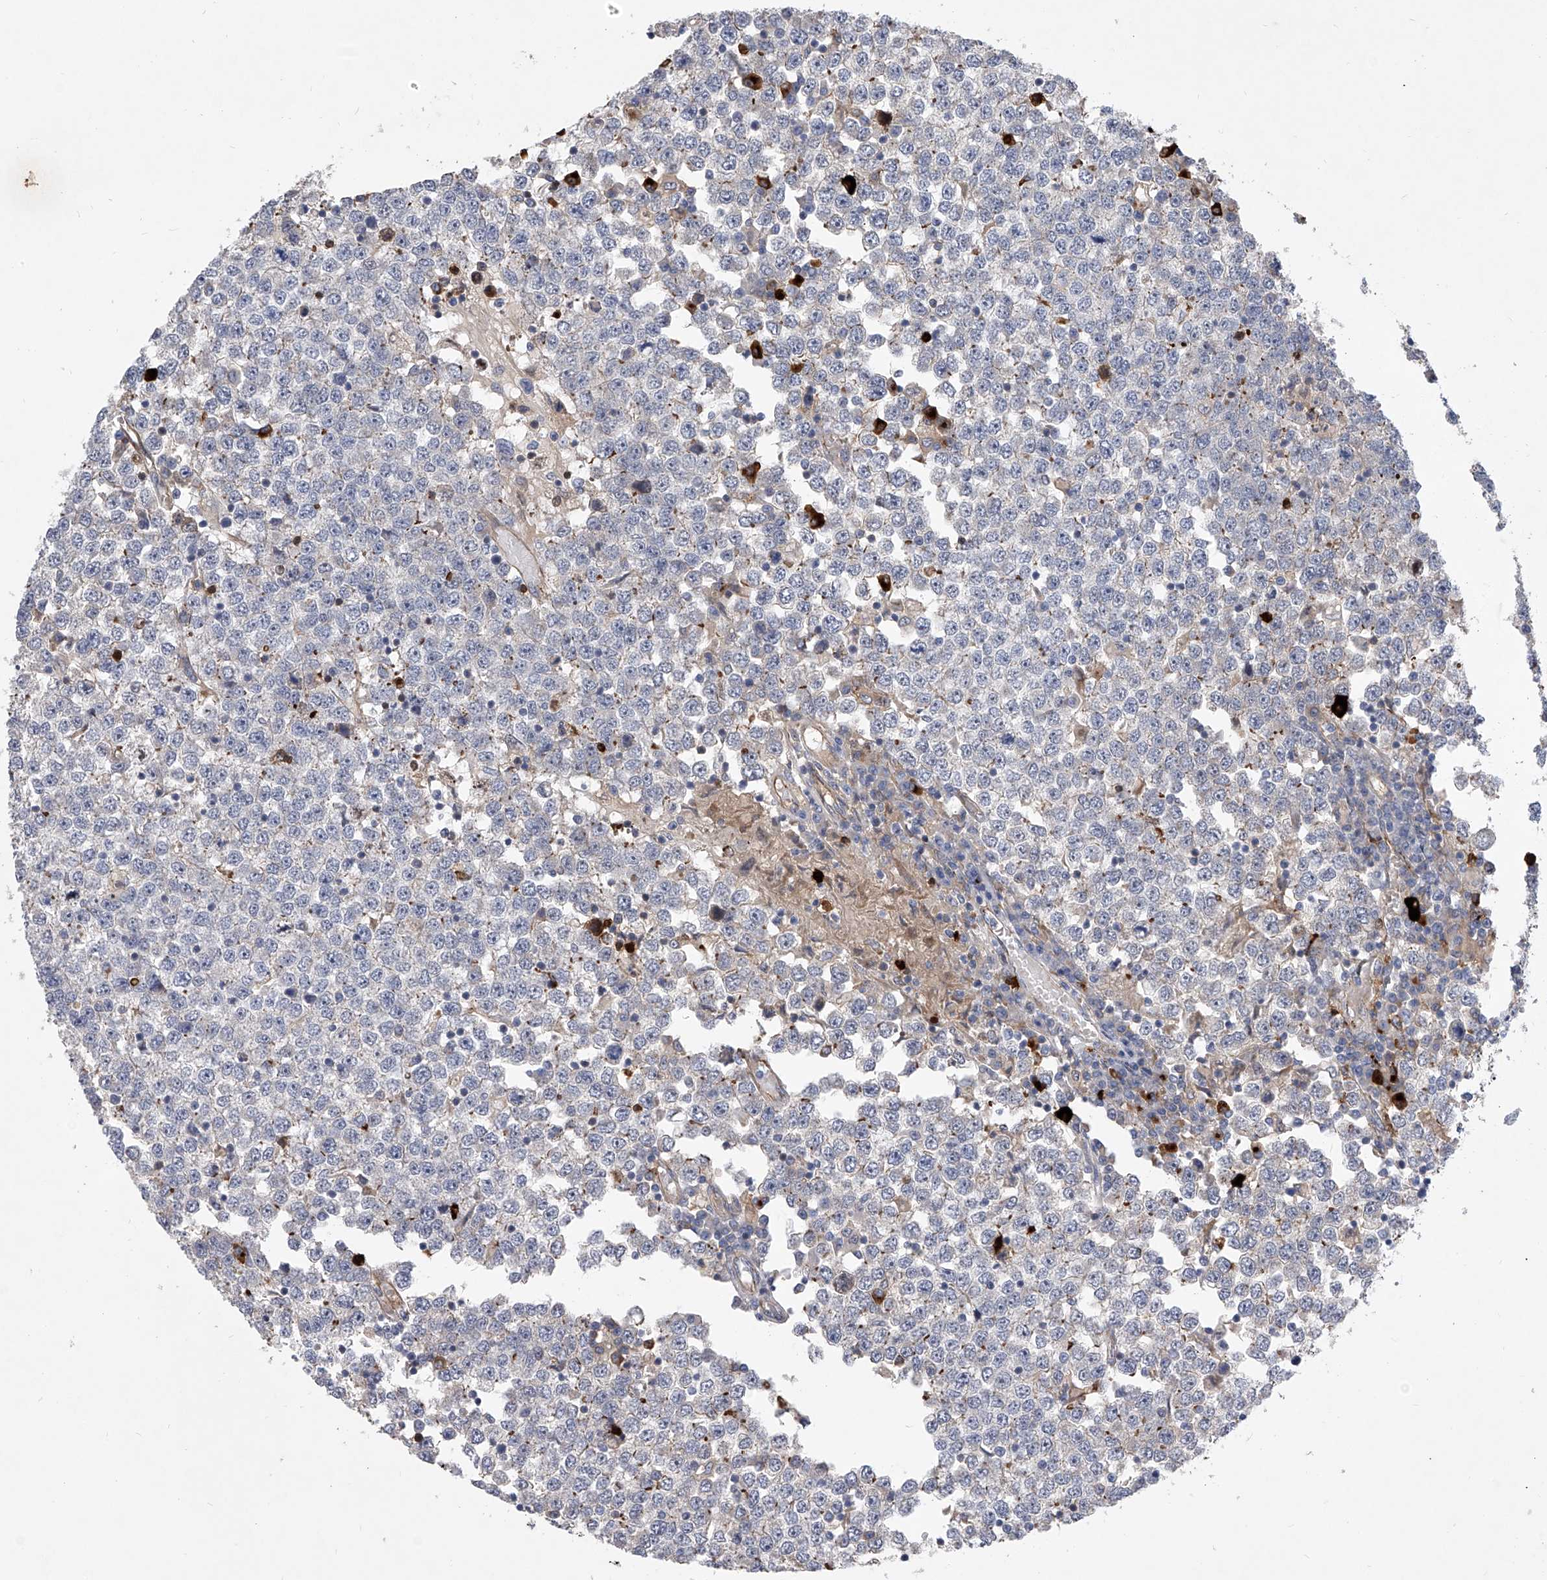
{"staining": {"intensity": "negative", "quantity": "none", "location": "none"}, "tissue": "testis cancer", "cell_type": "Tumor cells", "image_type": "cancer", "snomed": [{"axis": "morphology", "description": "Seminoma, NOS"}, {"axis": "topography", "description": "Testis"}], "caption": "Photomicrograph shows no significant protein expression in tumor cells of testis cancer.", "gene": "MINDY4", "patient": {"sex": "male", "age": 65}}